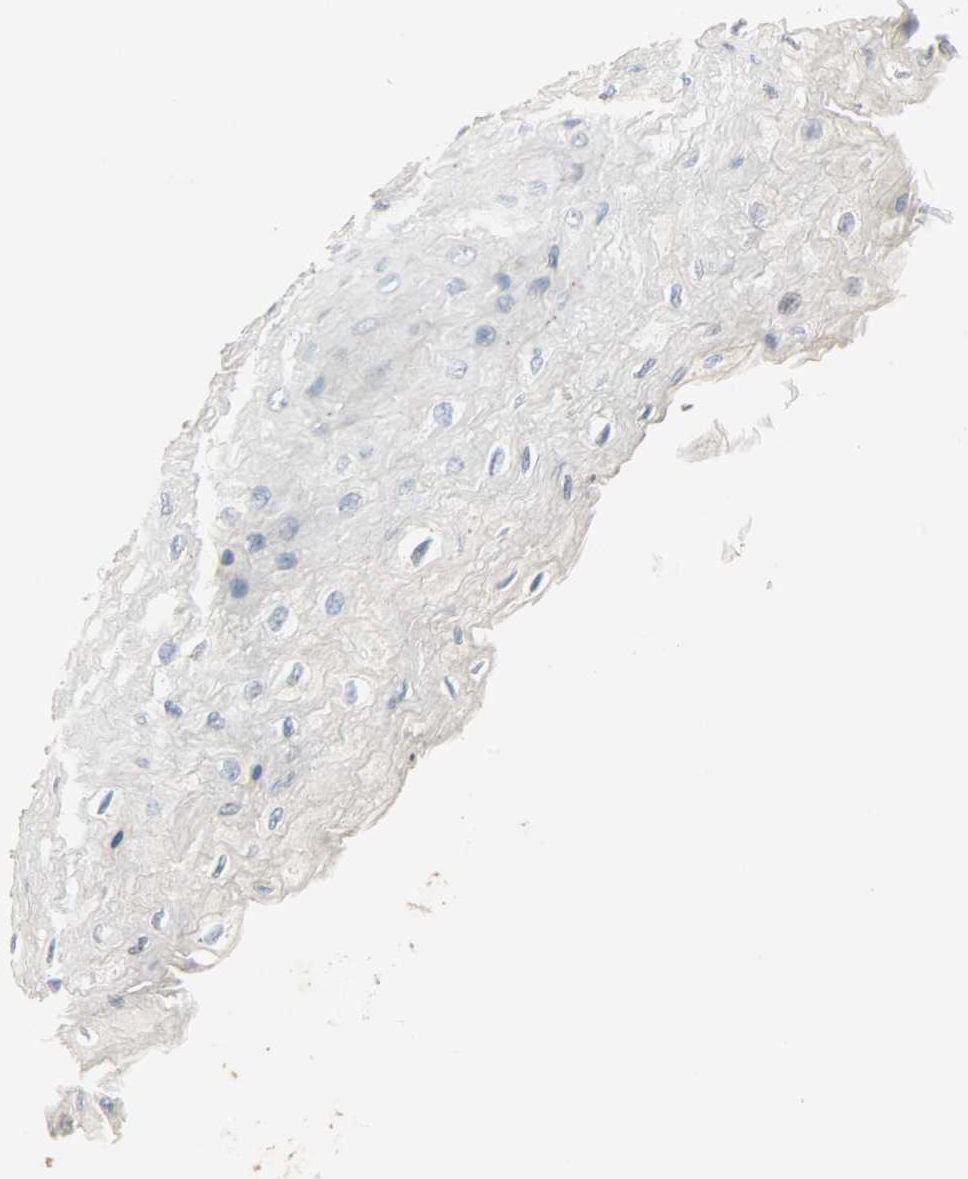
{"staining": {"intensity": "negative", "quantity": "none", "location": "none"}, "tissue": "esophagus", "cell_type": "Squamous epithelial cells", "image_type": "normal", "snomed": [{"axis": "morphology", "description": "Normal tissue, NOS"}, {"axis": "topography", "description": "Esophagus"}], "caption": "The image demonstrates no significant expression in squamous epithelial cells of esophagus.", "gene": "DSG2", "patient": {"sex": "female", "age": 72}}